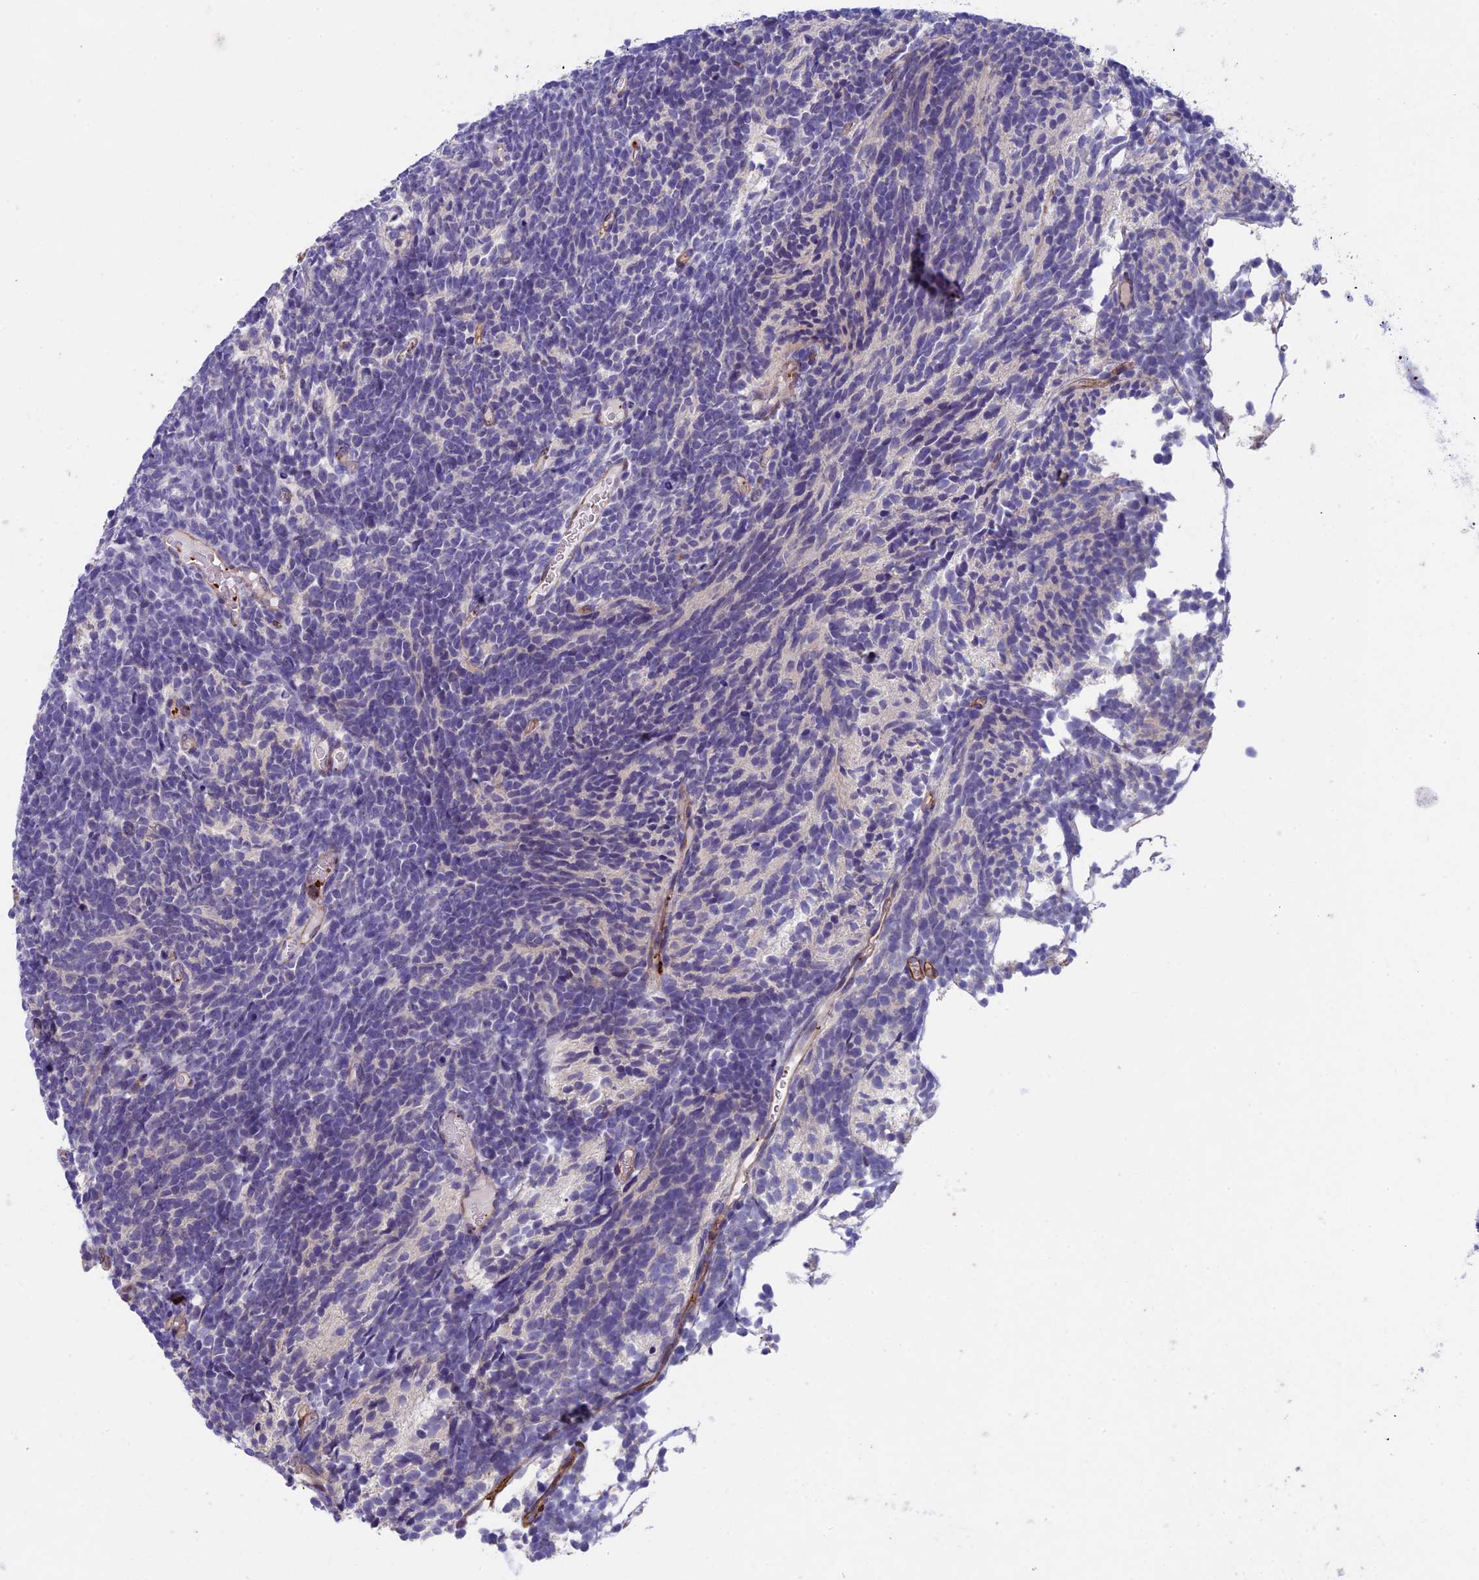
{"staining": {"intensity": "negative", "quantity": "none", "location": "none"}, "tissue": "glioma", "cell_type": "Tumor cells", "image_type": "cancer", "snomed": [{"axis": "morphology", "description": "Glioma, malignant, Low grade"}, {"axis": "topography", "description": "Brain"}], "caption": "High power microscopy photomicrograph of an immunohistochemistry photomicrograph of malignant glioma (low-grade), revealing no significant positivity in tumor cells.", "gene": "INSYN1", "patient": {"sex": "female", "age": 1}}